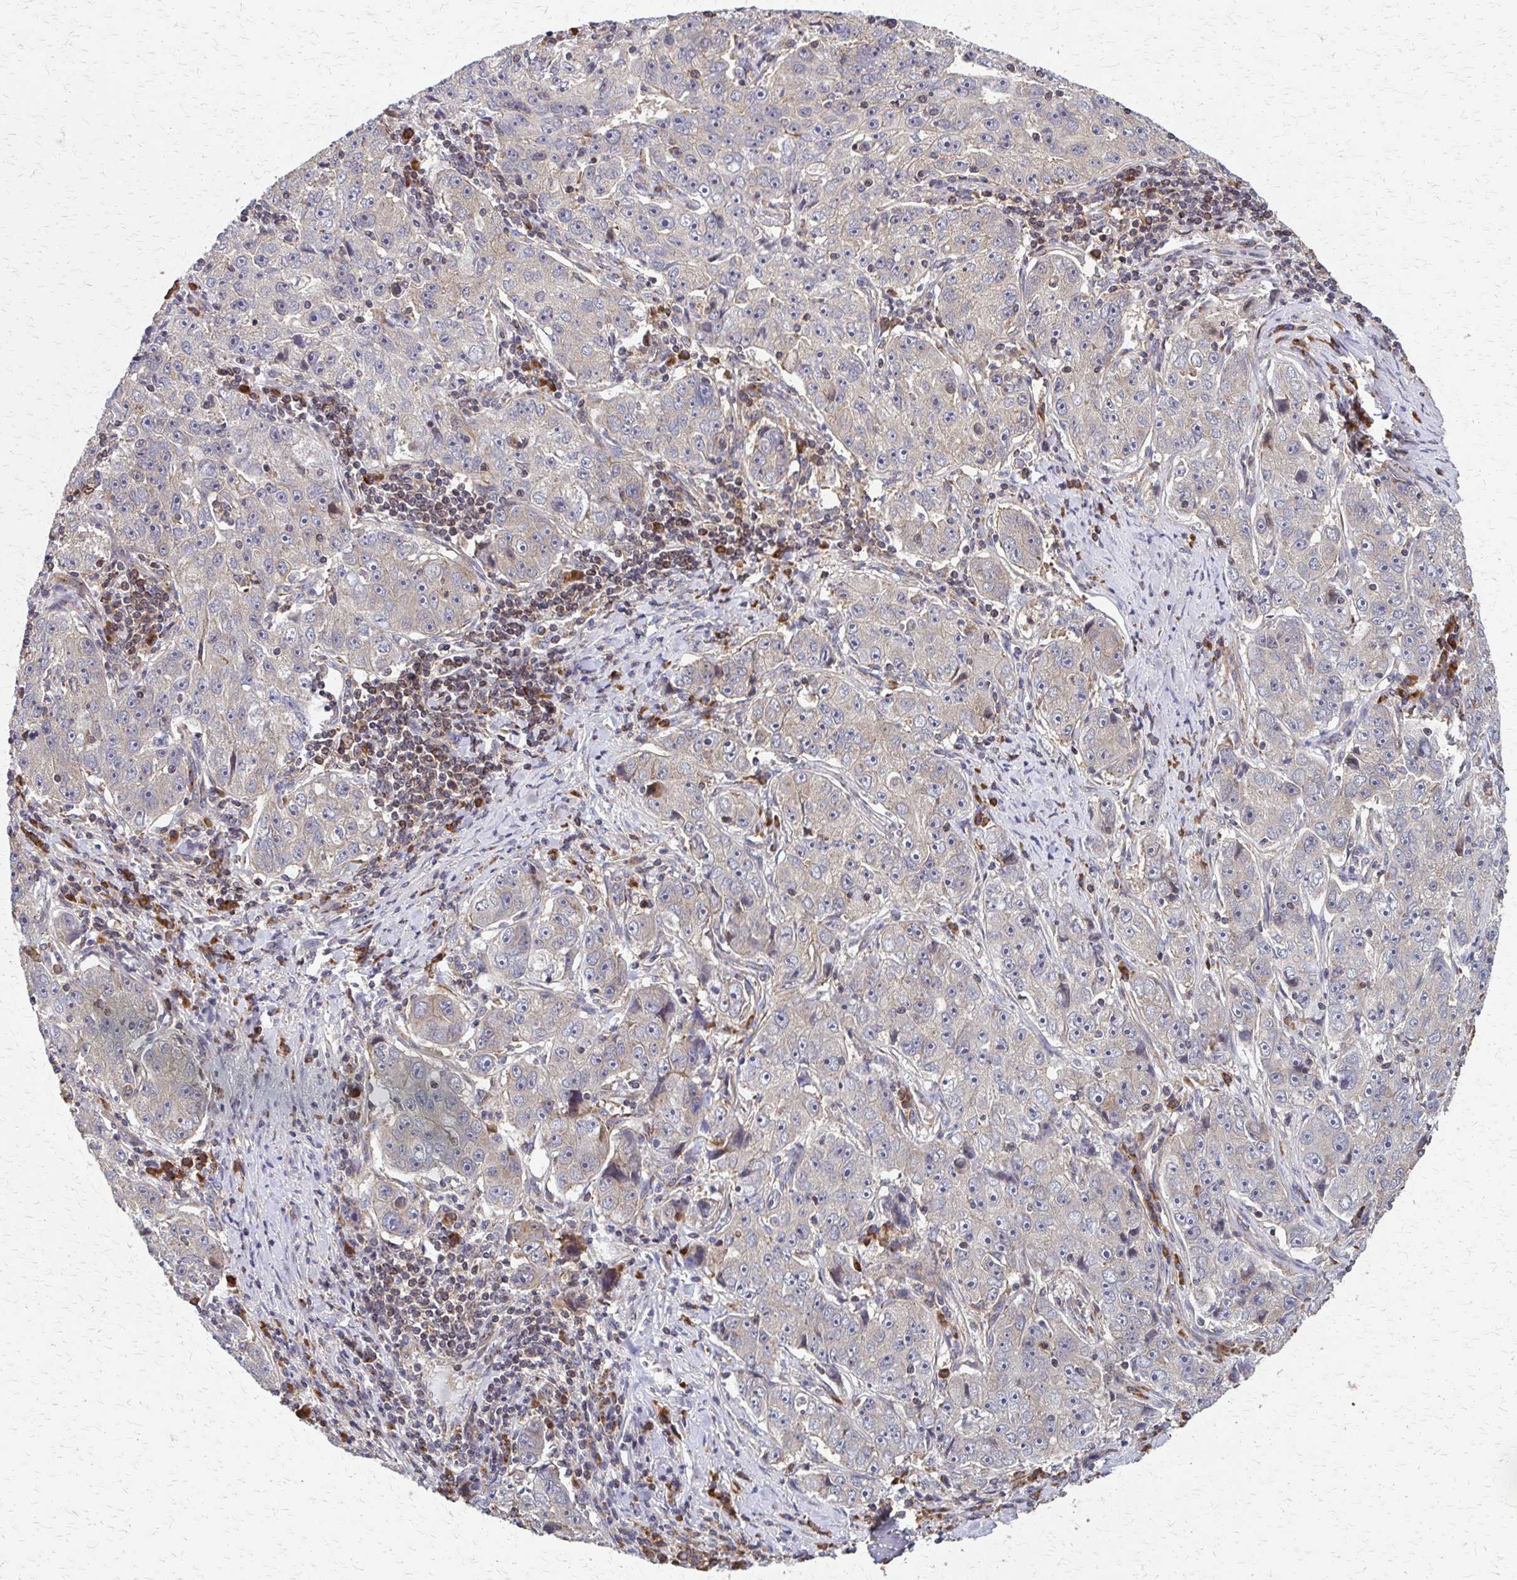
{"staining": {"intensity": "weak", "quantity": "25%-75%", "location": "cytoplasmic/membranous"}, "tissue": "lung cancer", "cell_type": "Tumor cells", "image_type": "cancer", "snomed": [{"axis": "morphology", "description": "Normal morphology"}, {"axis": "morphology", "description": "Adenocarcinoma, NOS"}, {"axis": "topography", "description": "Lymph node"}, {"axis": "topography", "description": "Lung"}], "caption": "The histopathology image reveals a brown stain indicating the presence of a protein in the cytoplasmic/membranous of tumor cells in adenocarcinoma (lung).", "gene": "EEF2", "patient": {"sex": "female", "age": 57}}